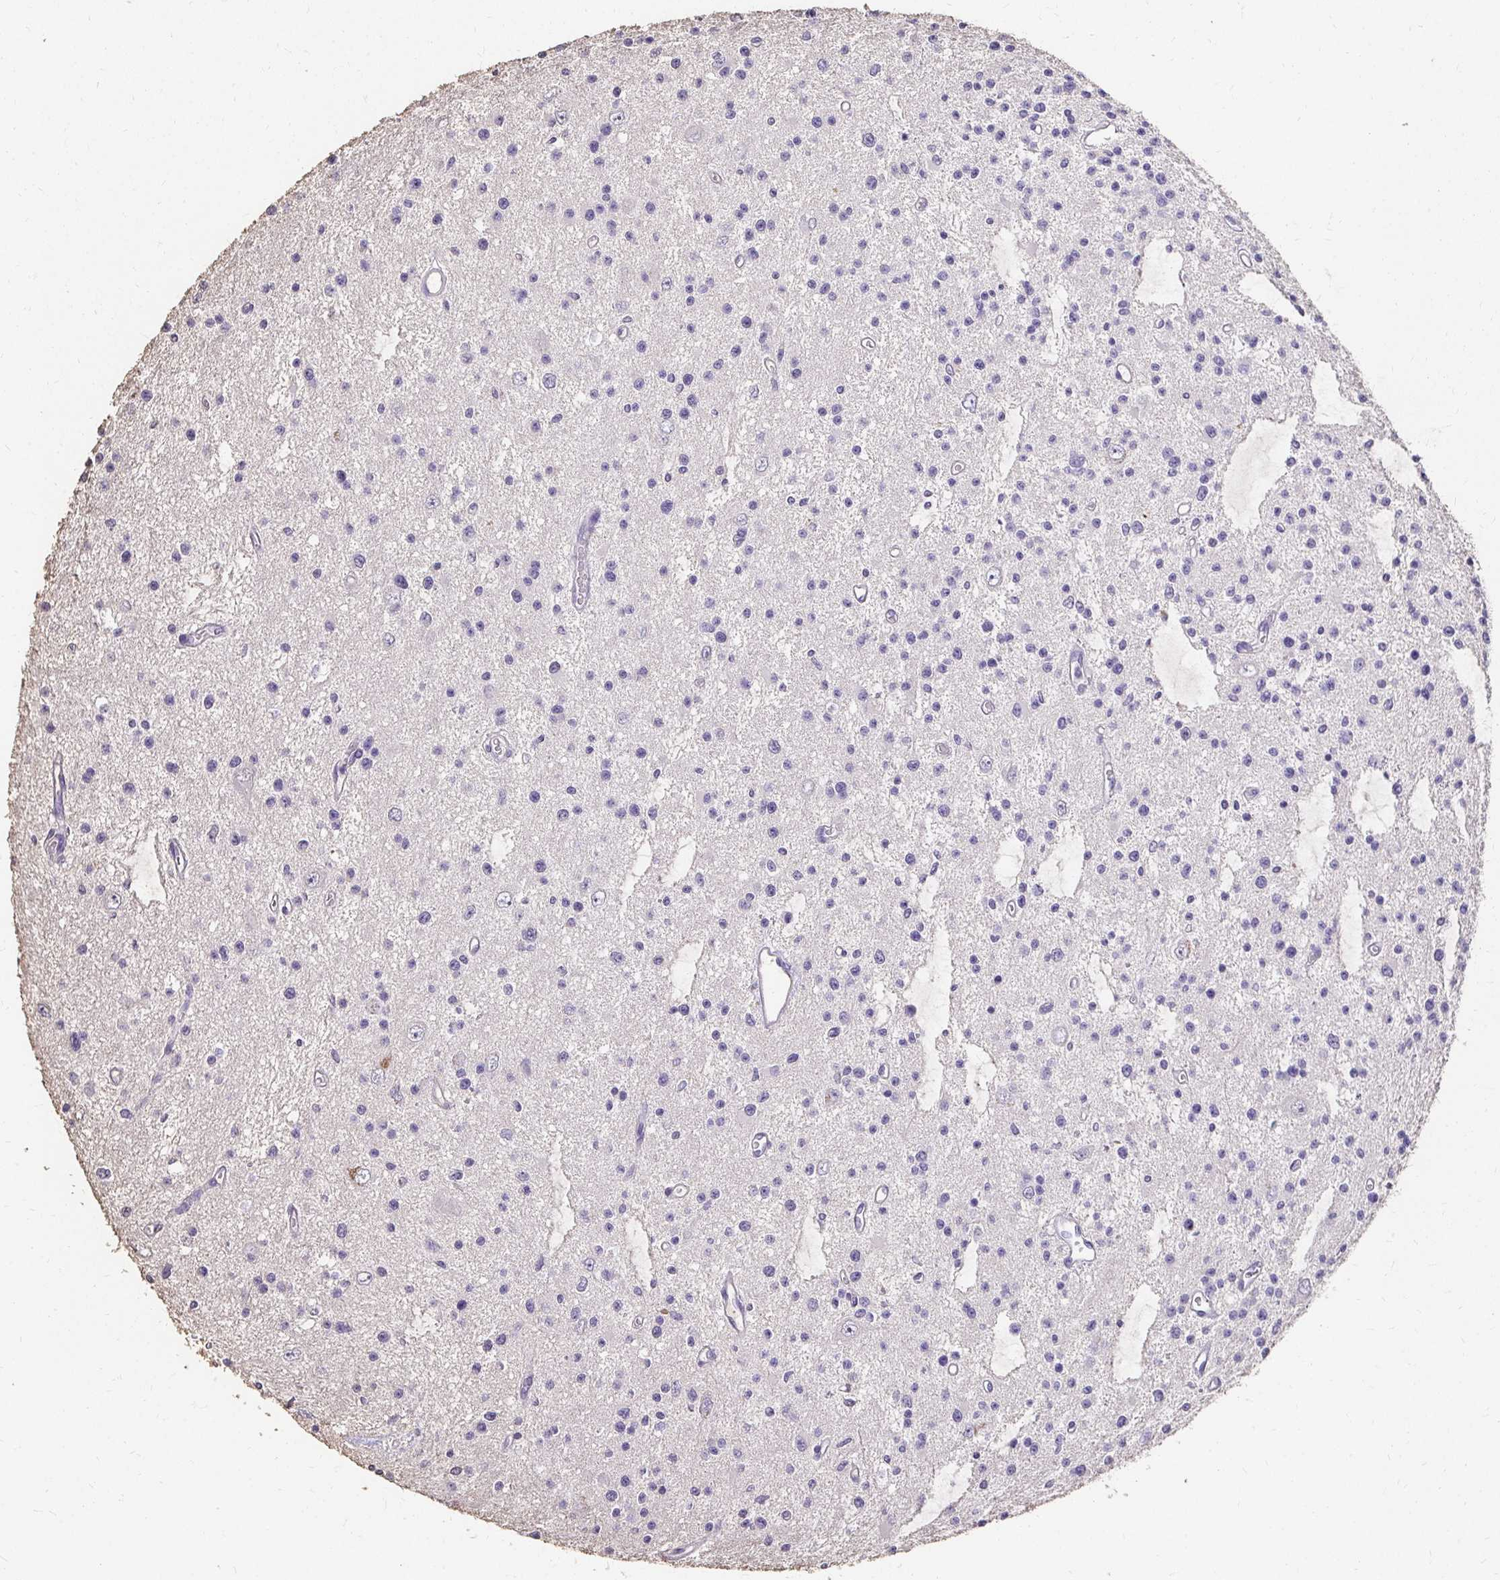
{"staining": {"intensity": "negative", "quantity": "none", "location": "none"}, "tissue": "glioma", "cell_type": "Tumor cells", "image_type": "cancer", "snomed": [{"axis": "morphology", "description": "Glioma, malignant, Low grade"}, {"axis": "topography", "description": "Brain"}], "caption": "Photomicrograph shows no protein positivity in tumor cells of low-grade glioma (malignant) tissue.", "gene": "UGT1A6", "patient": {"sex": "male", "age": 43}}